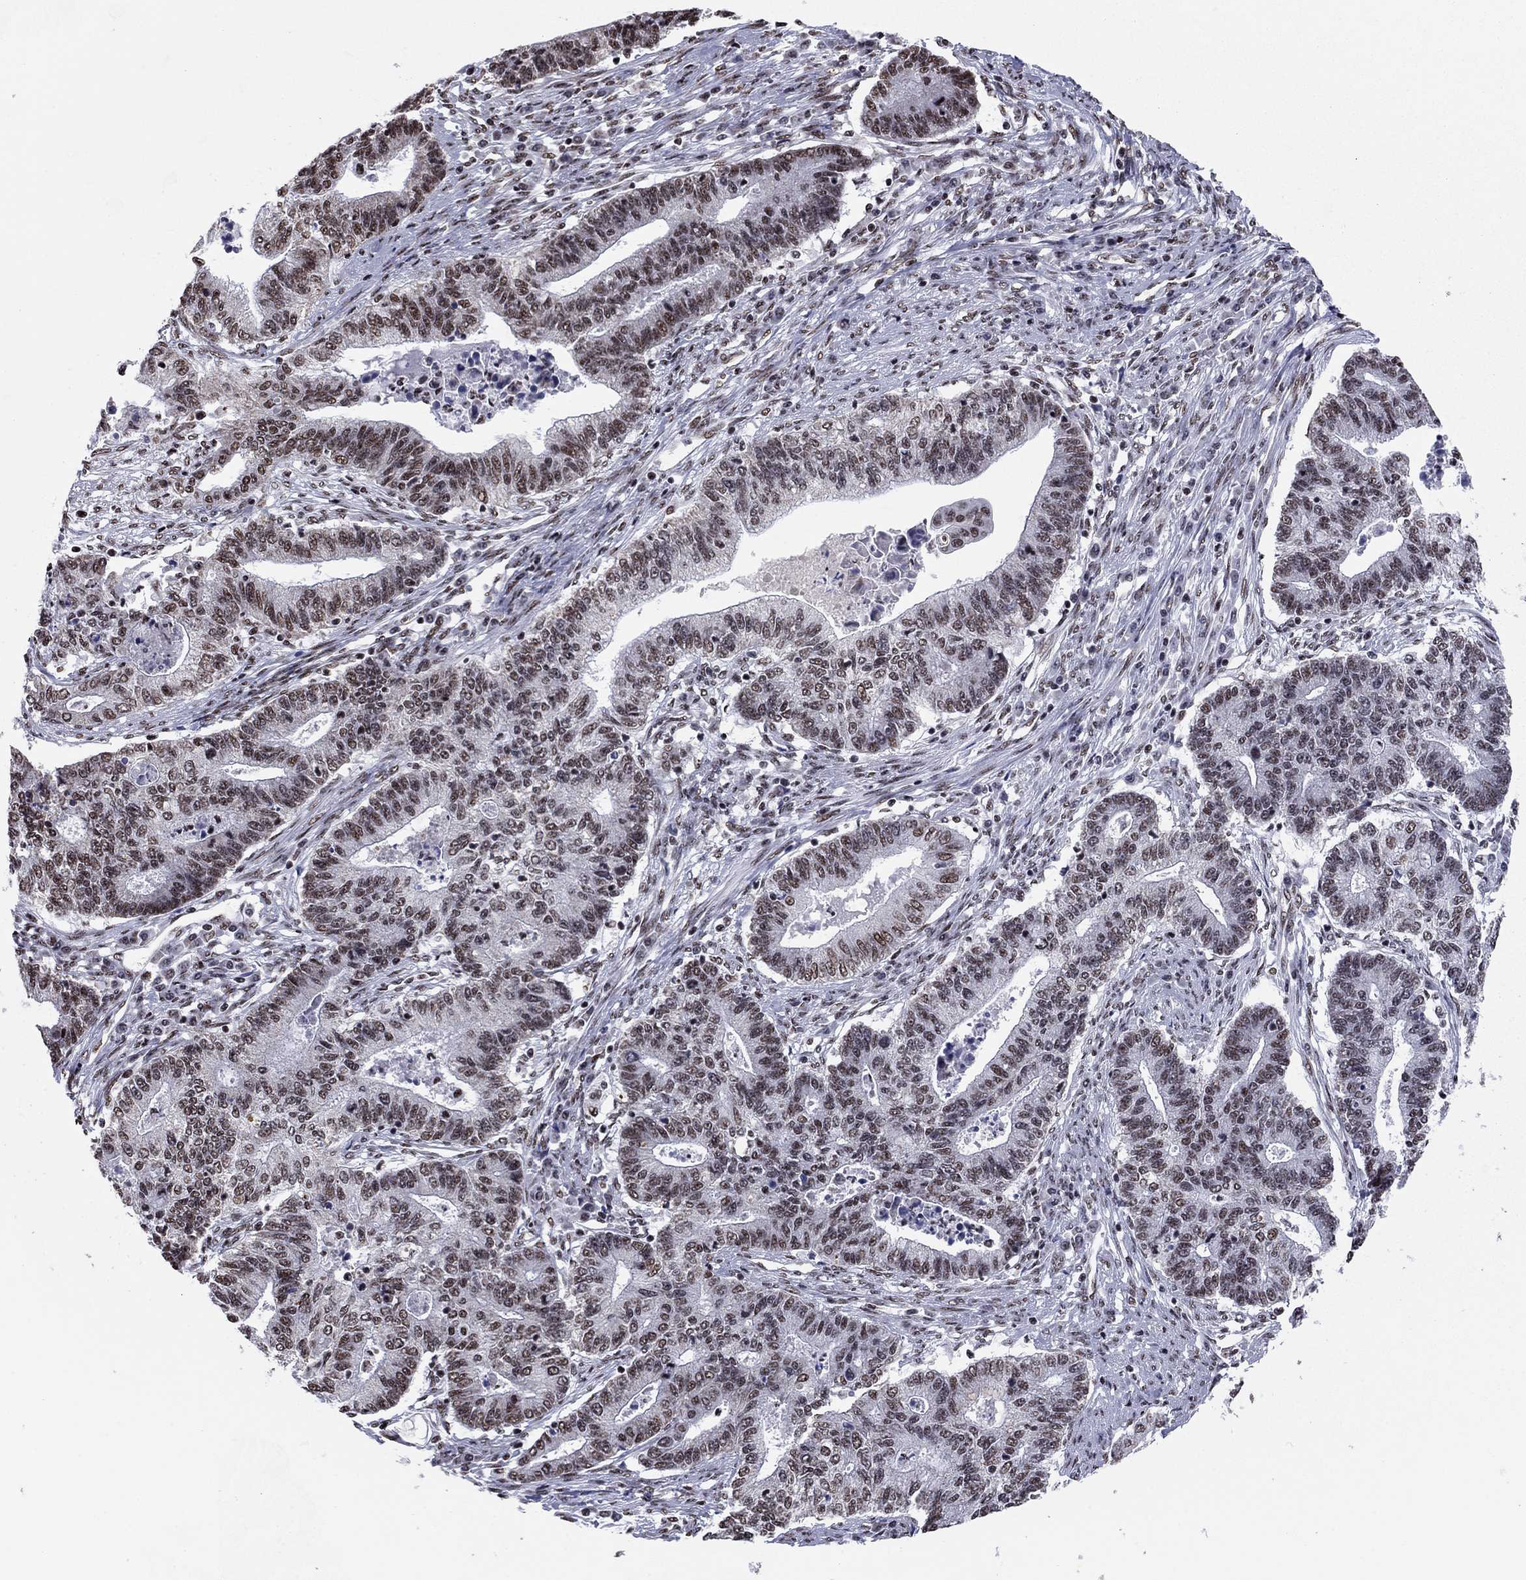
{"staining": {"intensity": "moderate", "quantity": "25%-75%", "location": "nuclear"}, "tissue": "endometrial cancer", "cell_type": "Tumor cells", "image_type": "cancer", "snomed": [{"axis": "morphology", "description": "Adenocarcinoma, NOS"}, {"axis": "topography", "description": "Uterus"}, {"axis": "topography", "description": "Endometrium"}], "caption": "DAB (3,3'-diaminobenzidine) immunohistochemical staining of endometrial adenocarcinoma exhibits moderate nuclear protein staining in about 25%-75% of tumor cells.", "gene": "N4BP2", "patient": {"sex": "female", "age": 54}}